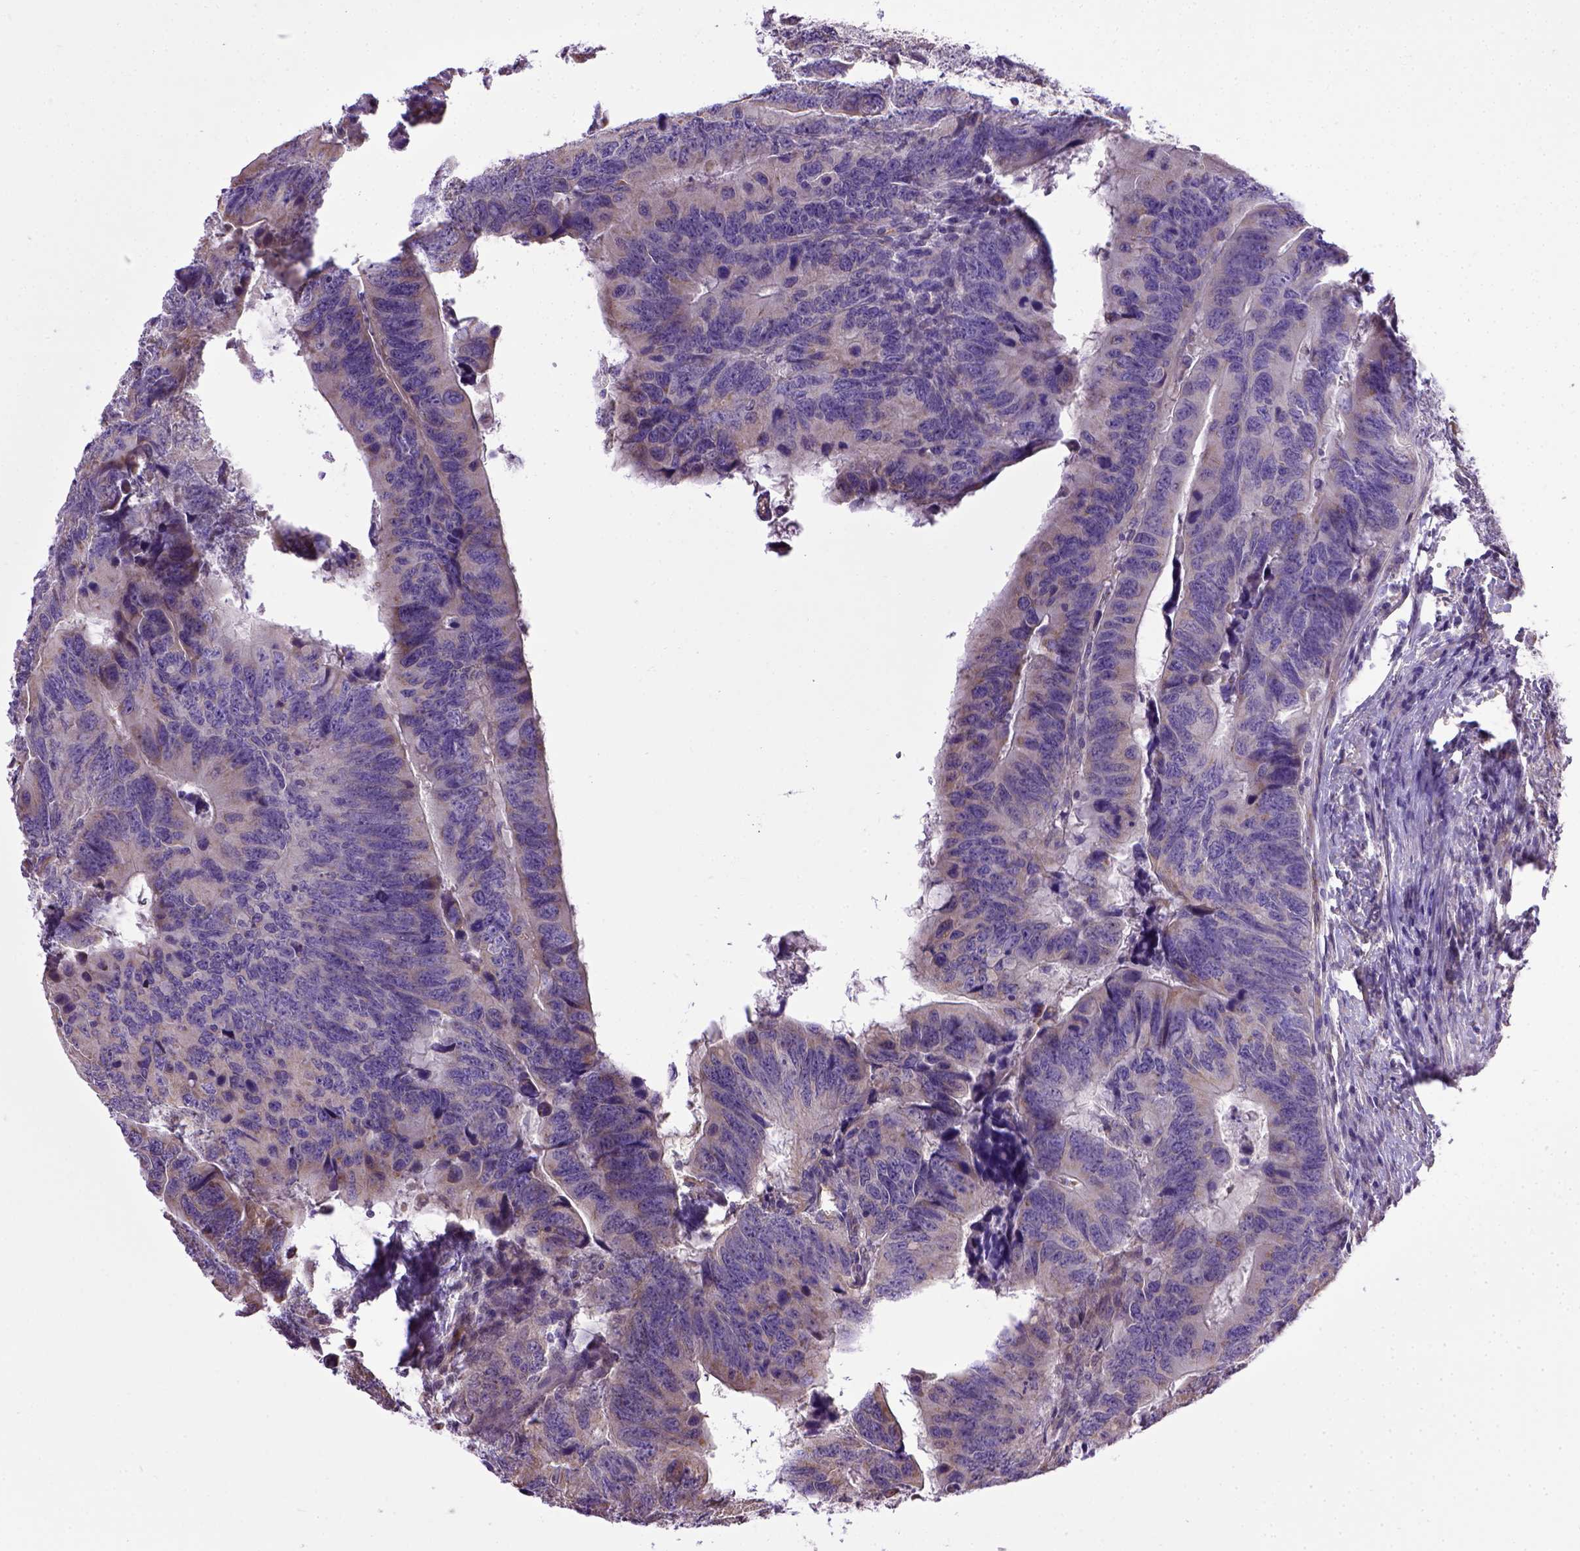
{"staining": {"intensity": "weak", "quantity": "<25%", "location": "cytoplasmic/membranous"}, "tissue": "colorectal cancer", "cell_type": "Tumor cells", "image_type": "cancer", "snomed": [{"axis": "morphology", "description": "Adenocarcinoma, NOS"}, {"axis": "topography", "description": "Colon"}], "caption": "Tumor cells show no significant protein positivity in colorectal cancer.", "gene": "ENG", "patient": {"sex": "female", "age": 82}}